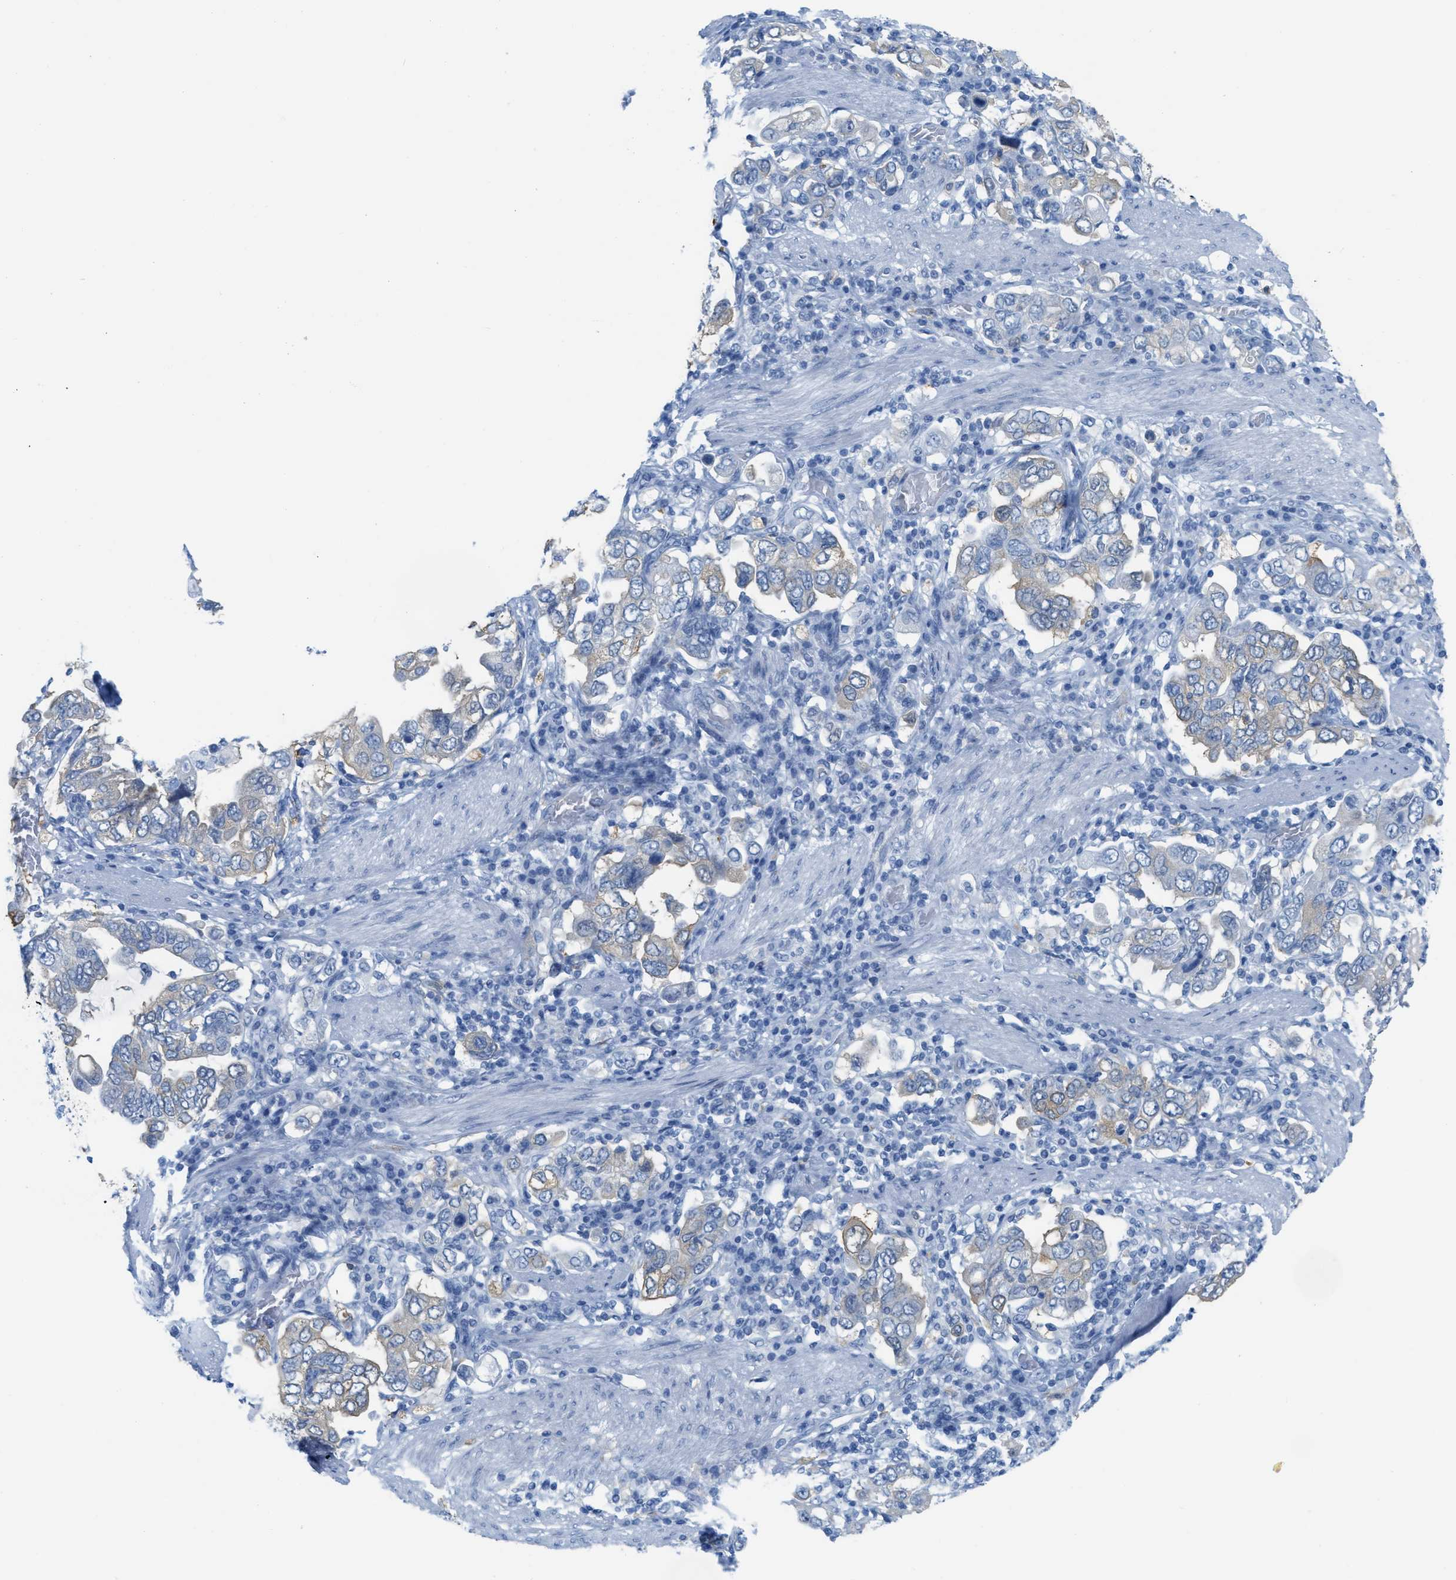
{"staining": {"intensity": "weak", "quantity": "<25%", "location": "cytoplasmic/membranous"}, "tissue": "stomach cancer", "cell_type": "Tumor cells", "image_type": "cancer", "snomed": [{"axis": "morphology", "description": "Adenocarcinoma, NOS"}, {"axis": "topography", "description": "Stomach, upper"}], "caption": "An image of human adenocarcinoma (stomach) is negative for staining in tumor cells. The staining is performed using DAB (3,3'-diaminobenzidine) brown chromogen with nuclei counter-stained in using hematoxylin.", "gene": "ASGR1", "patient": {"sex": "male", "age": 62}}